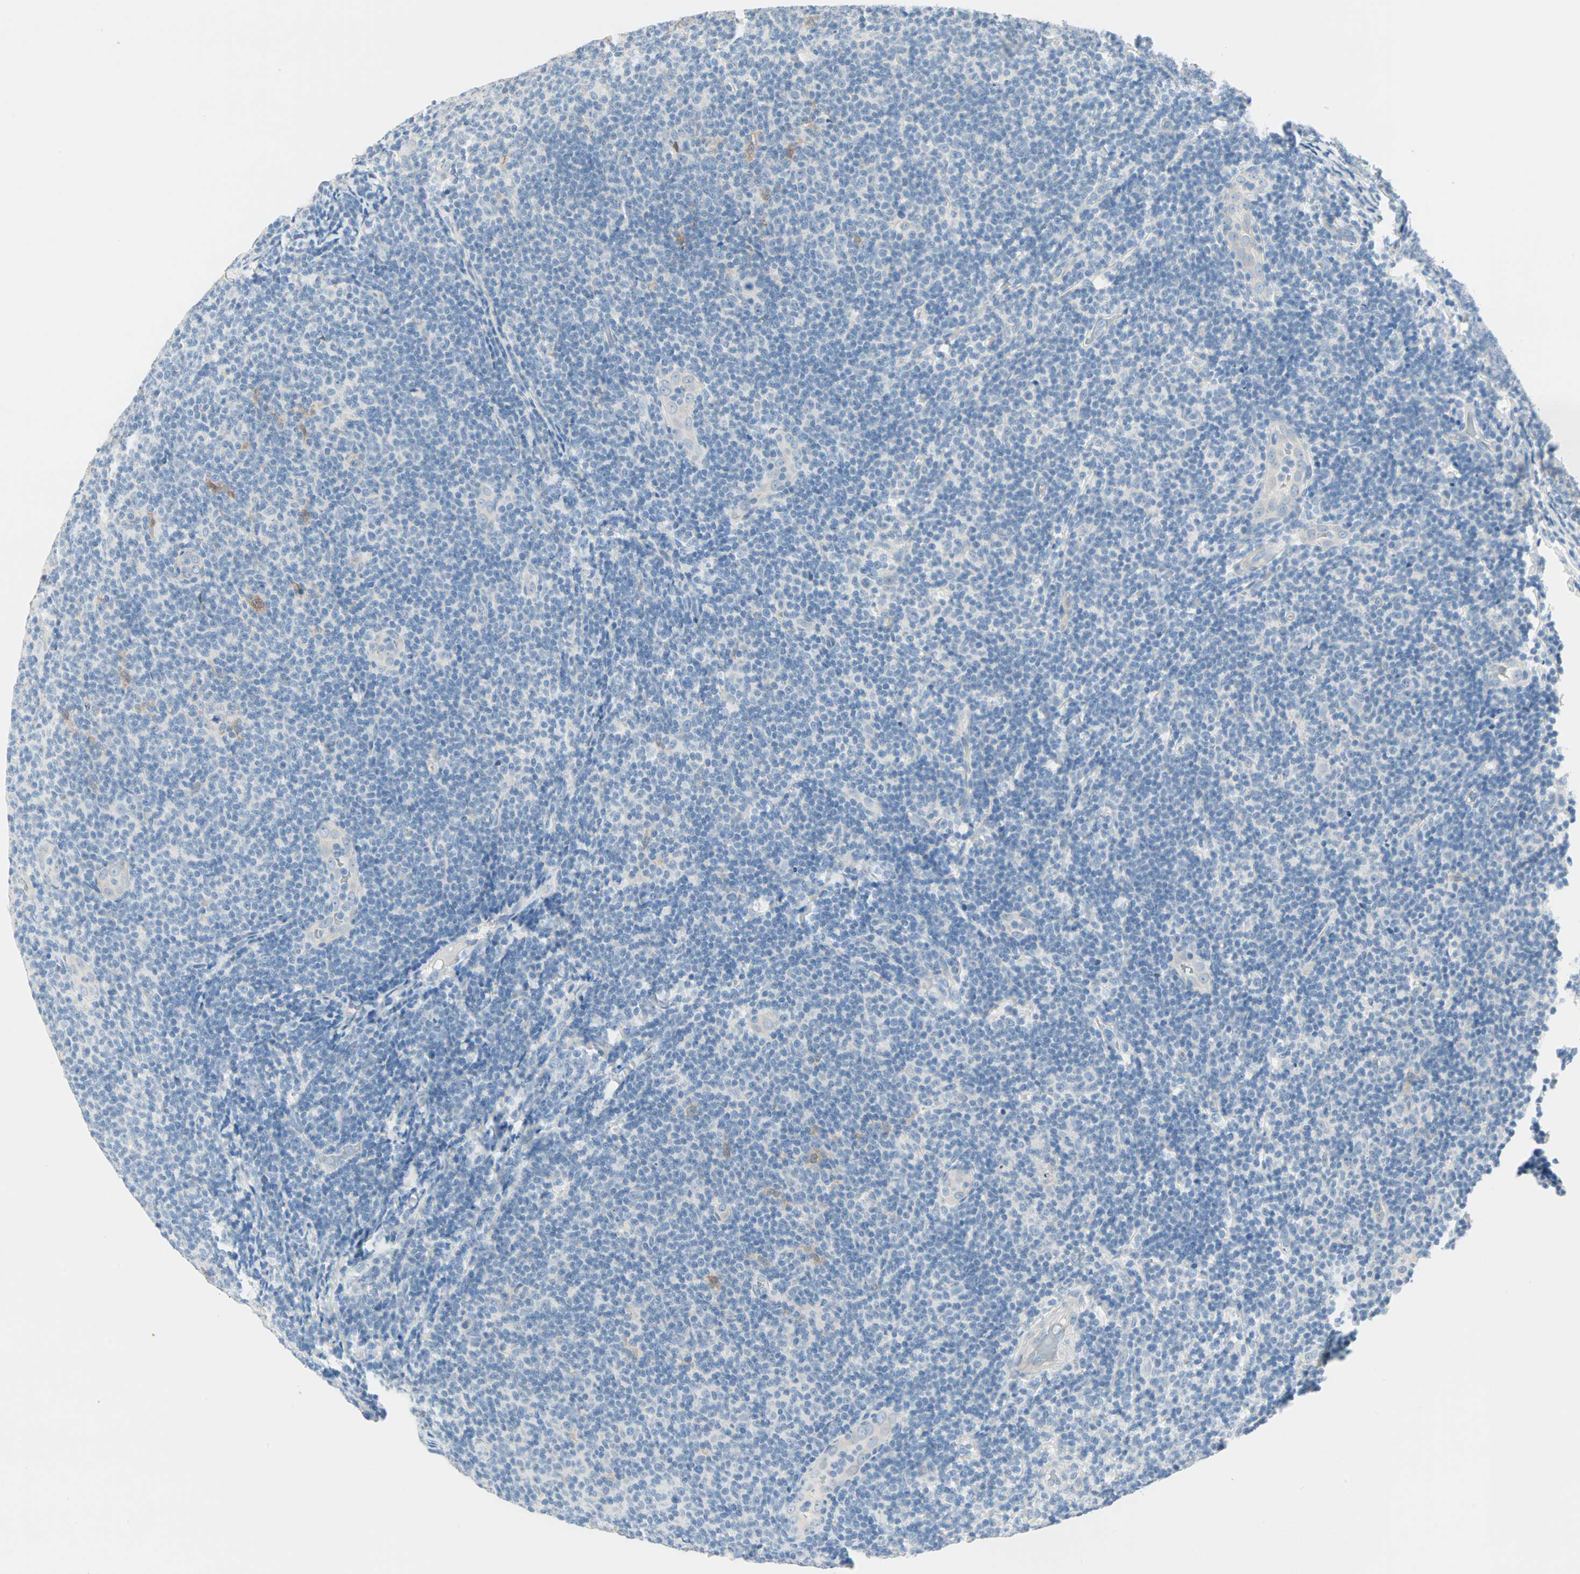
{"staining": {"intensity": "negative", "quantity": "none", "location": "none"}, "tissue": "lymphoma", "cell_type": "Tumor cells", "image_type": "cancer", "snomed": [{"axis": "morphology", "description": "Malignant lymphoma, non-Hodgkin's type, Low grade"}, {"axis": "topography", "description": "Lymph node"}], "caption": "DAB immunohistochemical staining of malignant lymphoma, non-Hodgkin's type (low-grade) shows no significant expression in tumor cells. Brightfield microscopy of IHC stained with DAB (brown) and hematoxylin (blue), captured at high magnification.", "gene": "SULT1C2", "patient": {"sex": "male", "age": 83}}